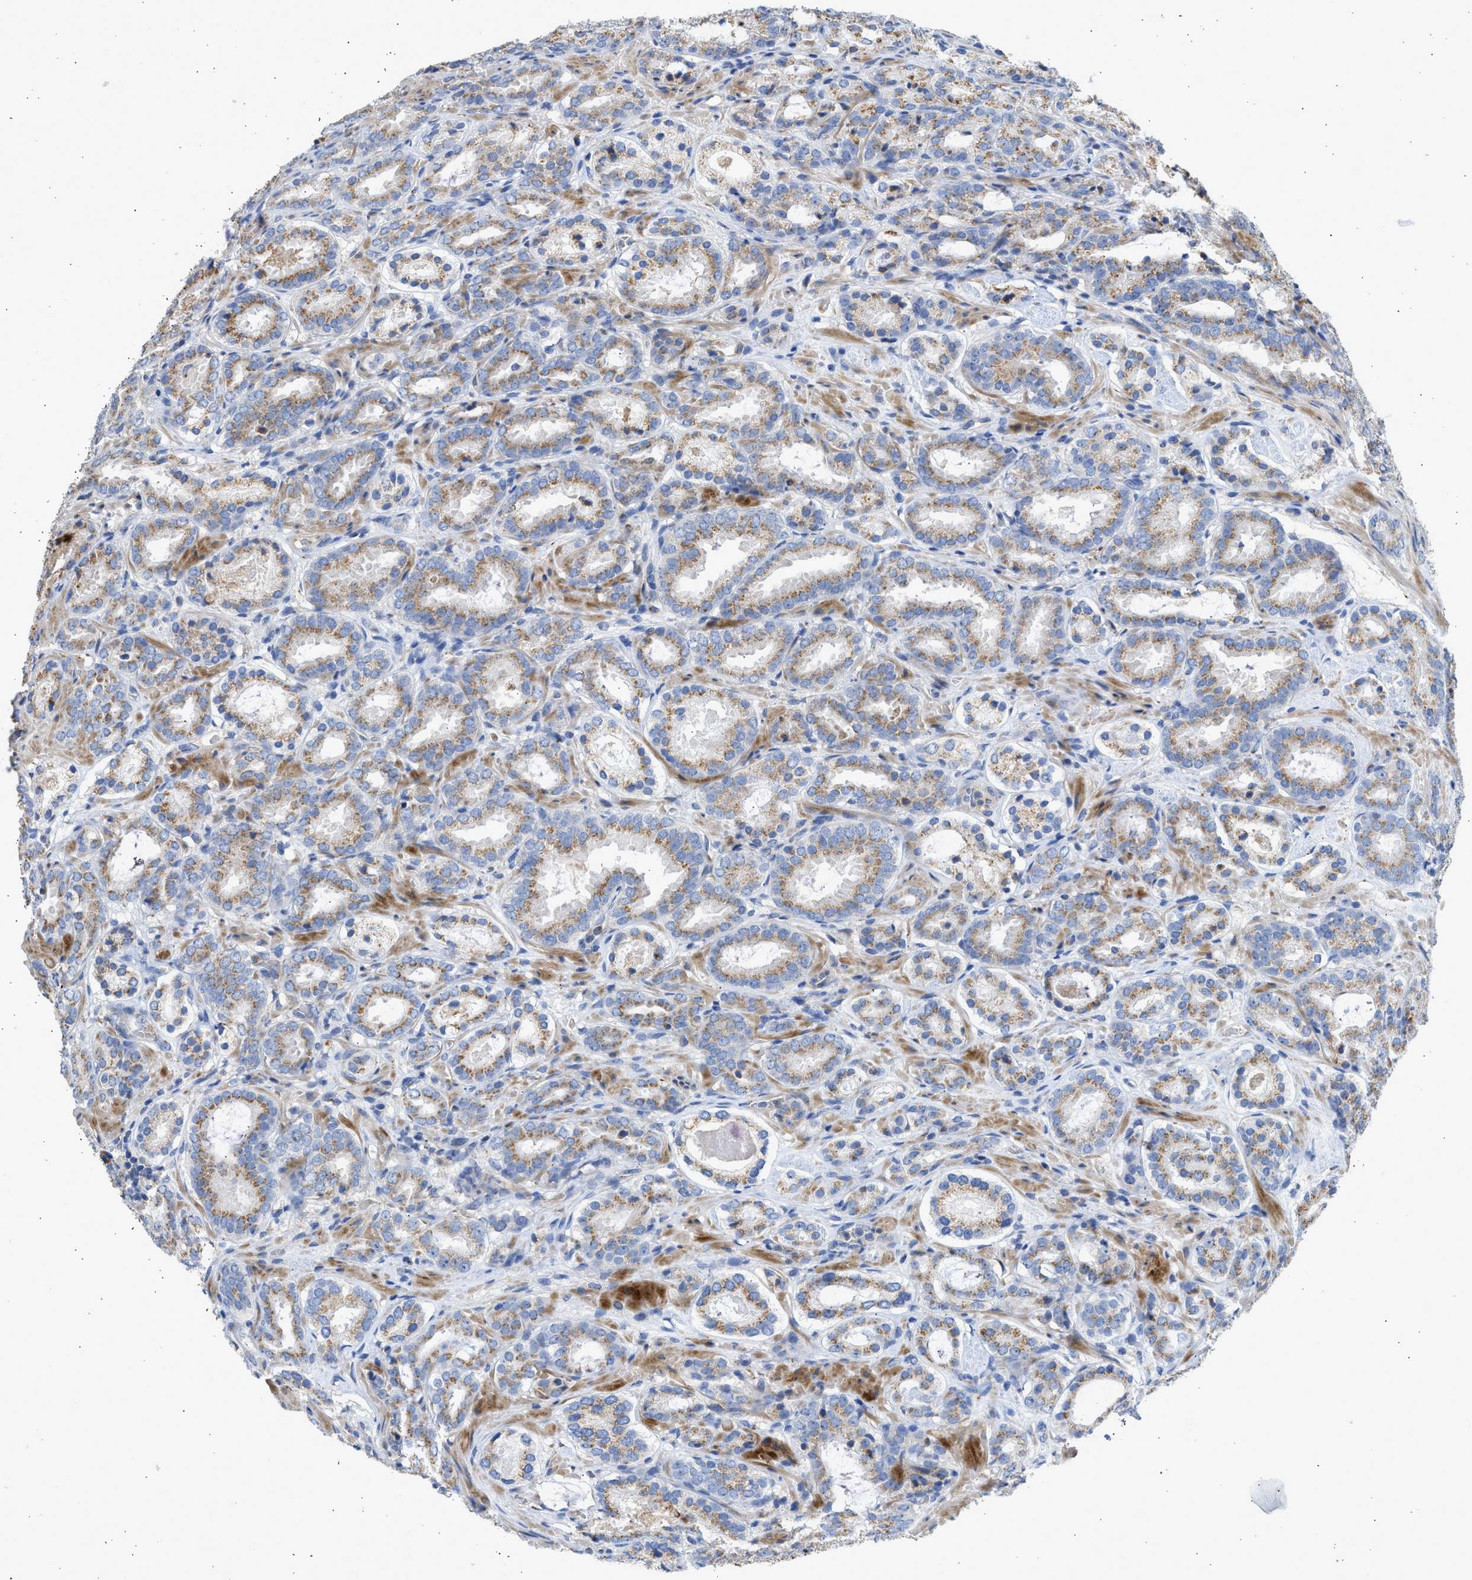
{"staining": {"intensity": "weak", "quantity": ">75%", "location": "cytoplasmic/membranous"}, "tissue": "prostate cancer", "cell_type": "Tumor cells", "image_type": "cancer", "snomed": [{"axis": "morphology", "description": "Adenocarcinoma, Low grade"}, {"axis": "topography", "description": "Prostate"}], "caption": "This histopathology image displays prostate cancer stained with immunohistochemistry to label a protein in brown. The cytoplasmic/membranous of tumor cells show weak positivity for the protein. Nuclei are counter-stained blue.", "gene": "IPO8", "patient": {"sex": "male", "age": 69}}